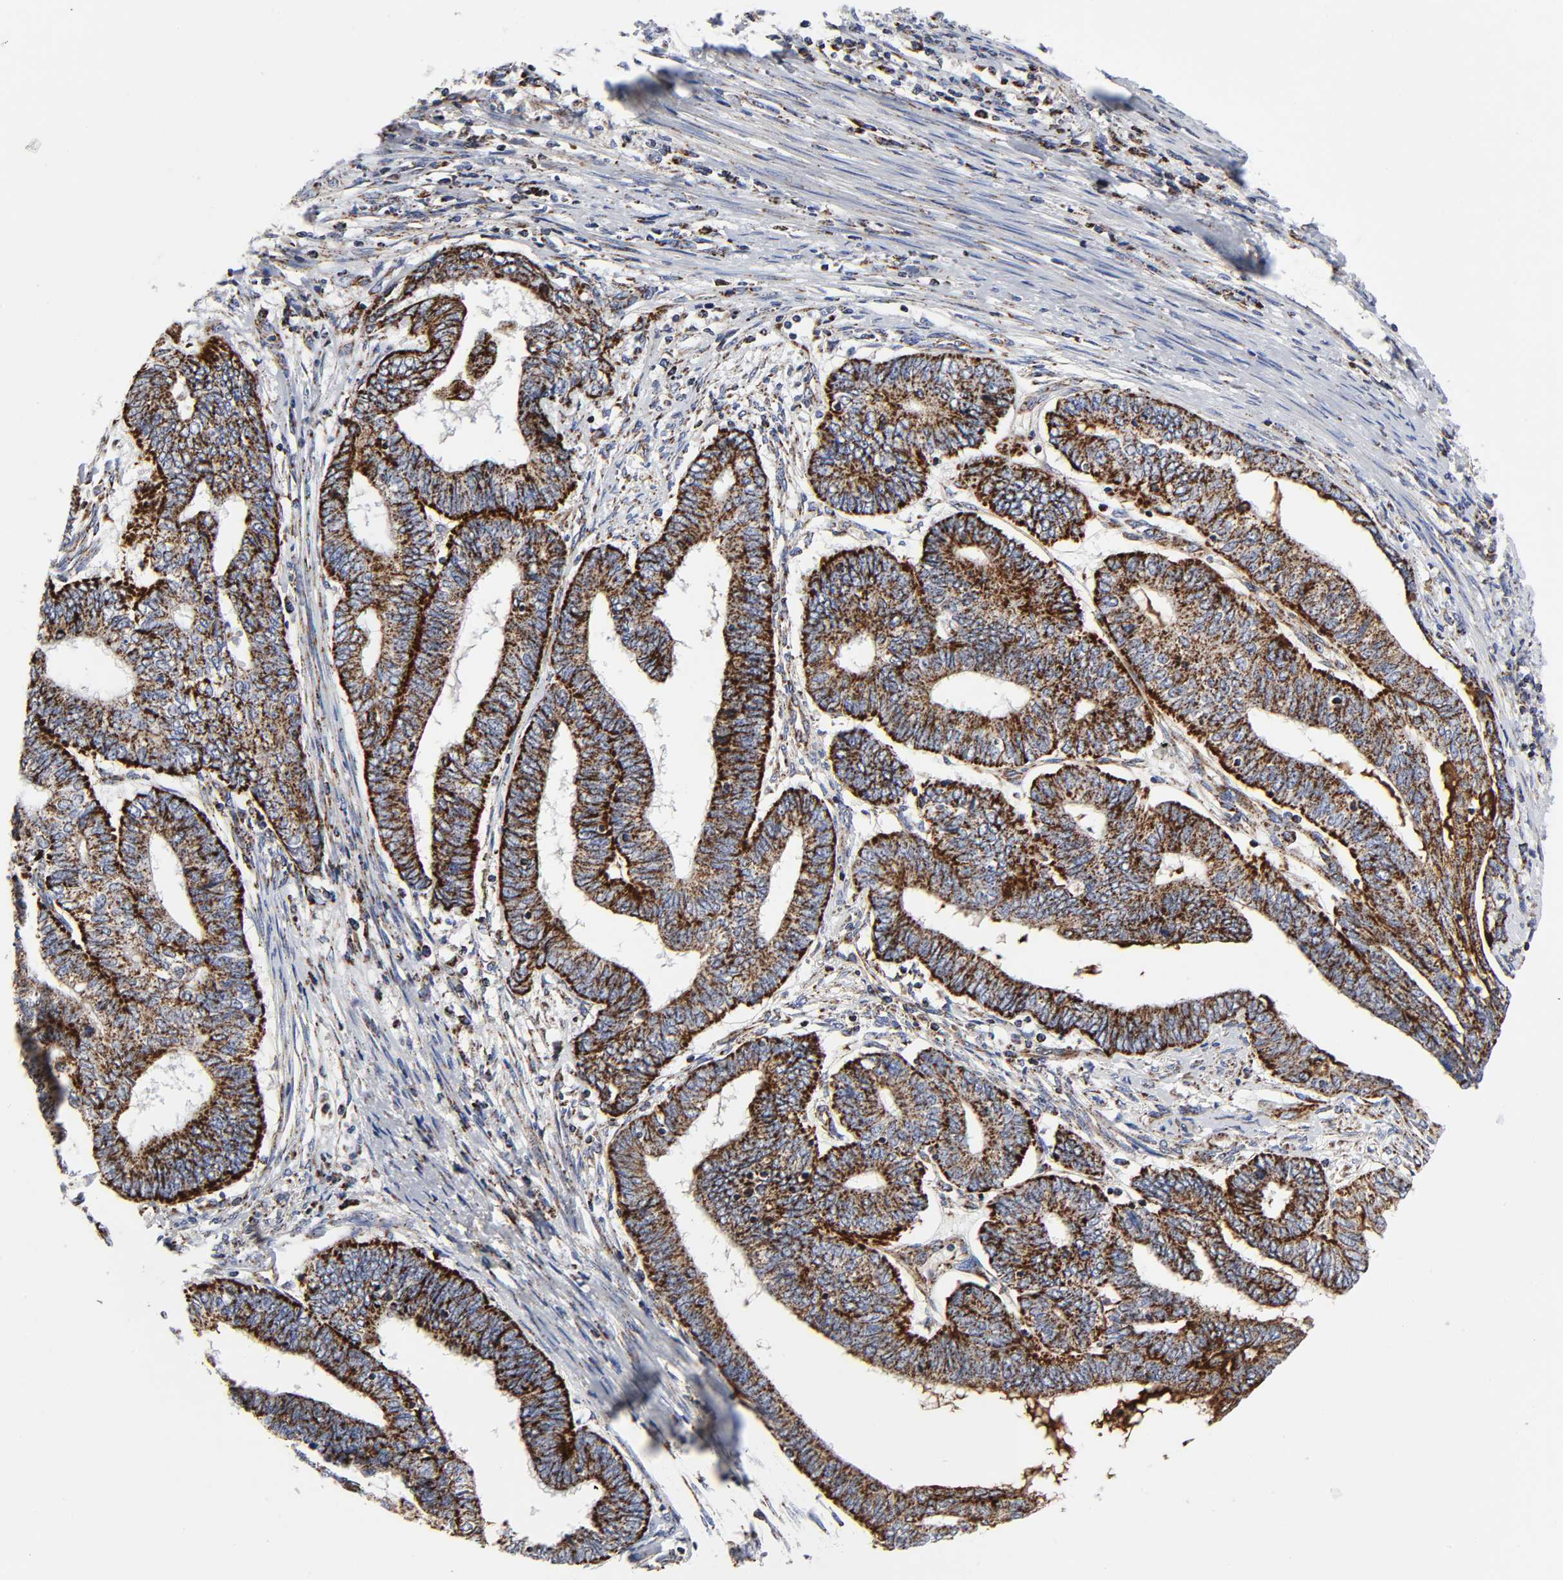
{"staining": {"intensity": "strong", "quantity": ">75%", "location": "cytoplasmic/membranous"}, "tissue": "endometrial cancer", "cell_type": "Tumor cells", "image_type": "cancer", "snomed": [{"axis": "morphology", "description": "Adenocarcinoma, NOS"}, {"axis": "topography", "description": "Uterus"}, {"axis": "topography", "description": "Endometrium"}], "caption": "Strong cytoplasmic/membranous positivity for a protein is appreciated in approximately >75% of tumor cells of adenocarcinoma (endometrial) using immunohistochemistry (IHC).", "gene": "AOPEP", "patient": {"sex": "female", "age": 70}}